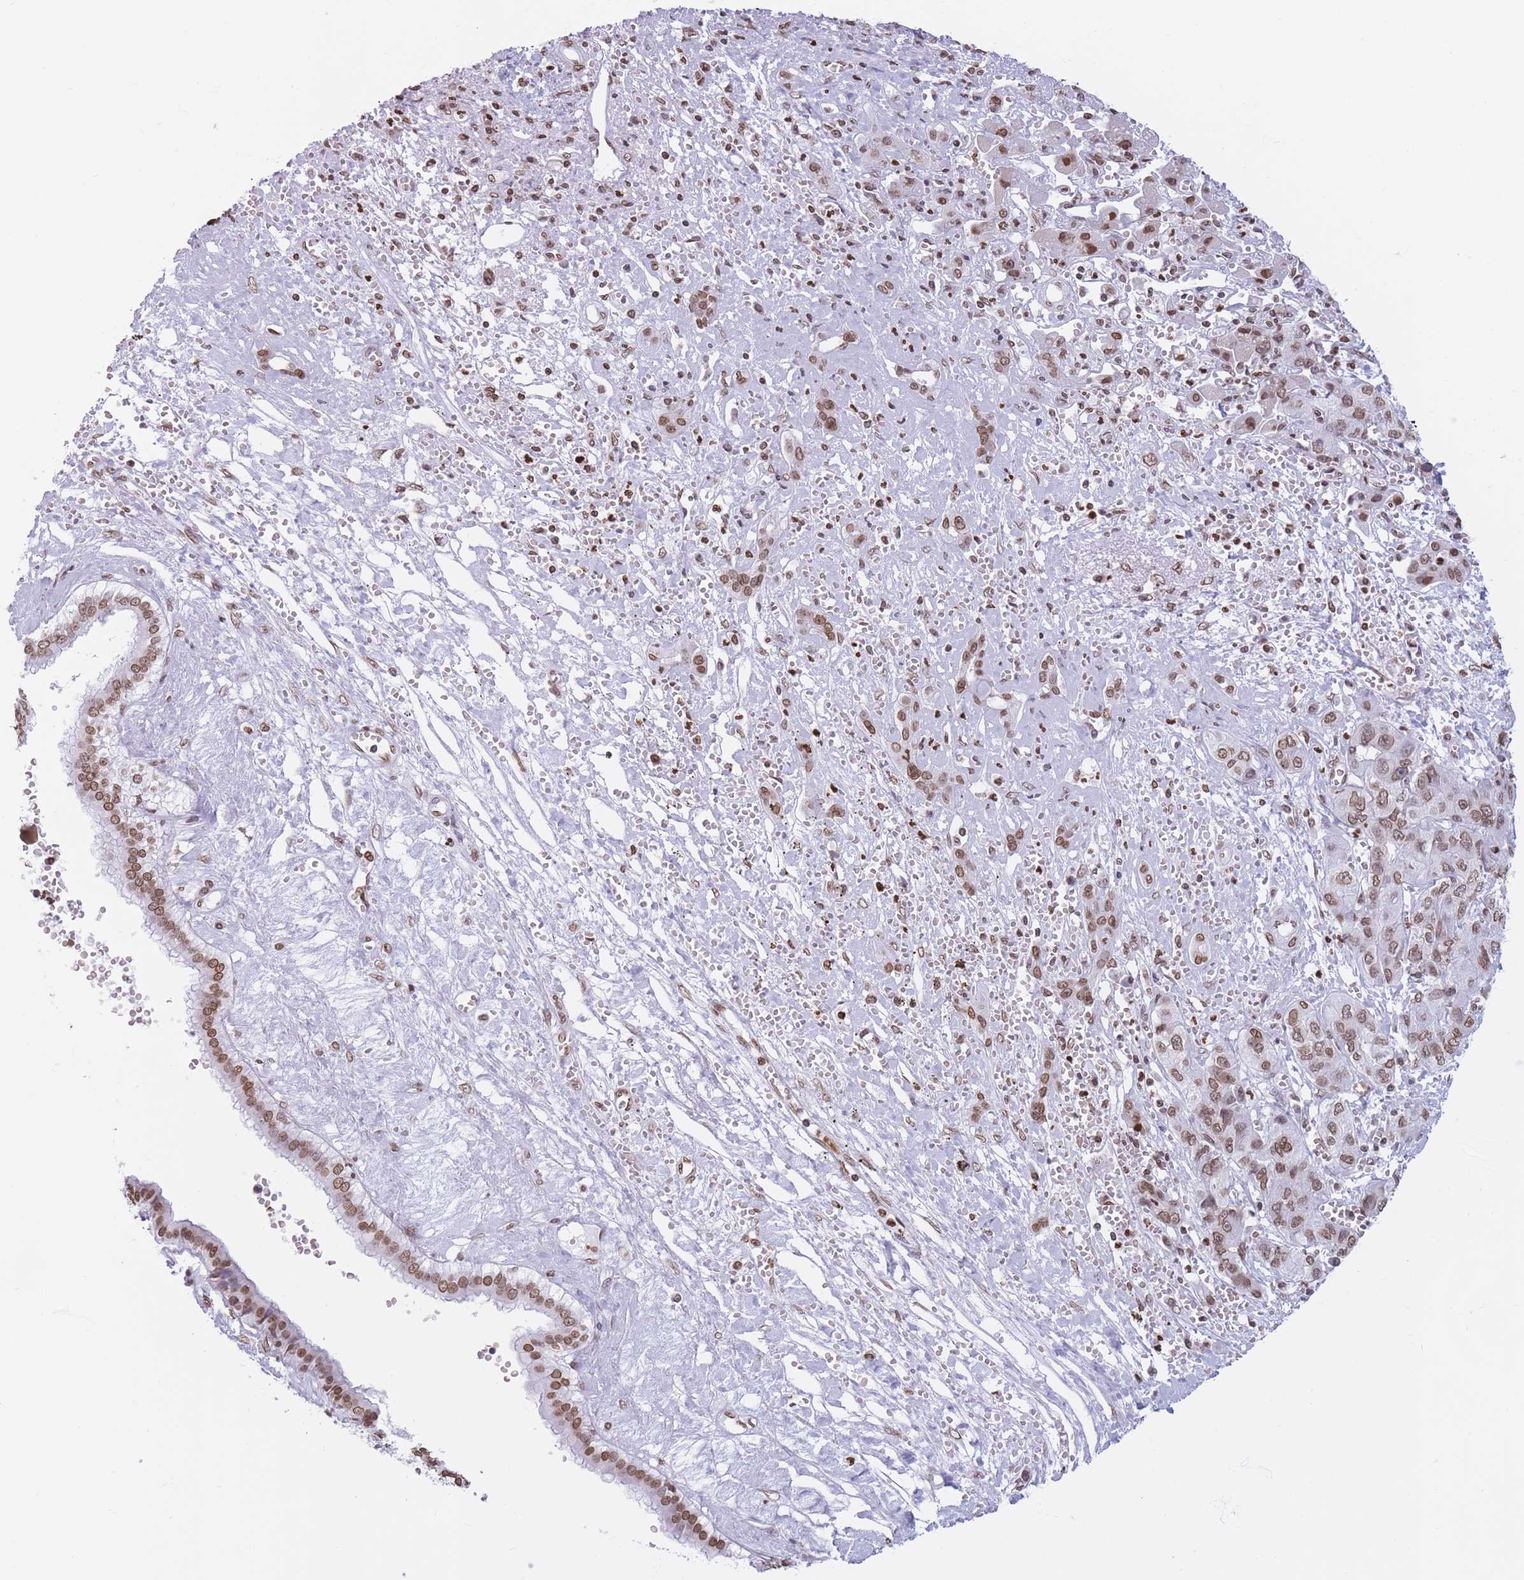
{"staining": {"intensity": "moderate", "quantity": ">75%", "location": "nuclear"}, "tissue": "liver cancer", "cell_type": "Tumor cells", "image_type": "cancer", "snomed": [{"axis": "morphology", "description": "Cholangiocarcinoma"}, {"axis": "topography", "description": "Liver"}], "caption": "Immunohistochemical staining of human cholangiocarcinoma (liver) reveals medium levels of moderate nuclear protein expression in approximately >75% of tumor cells.", "gene": "RYK", "patient": {"sex": "male", "age": 67}}